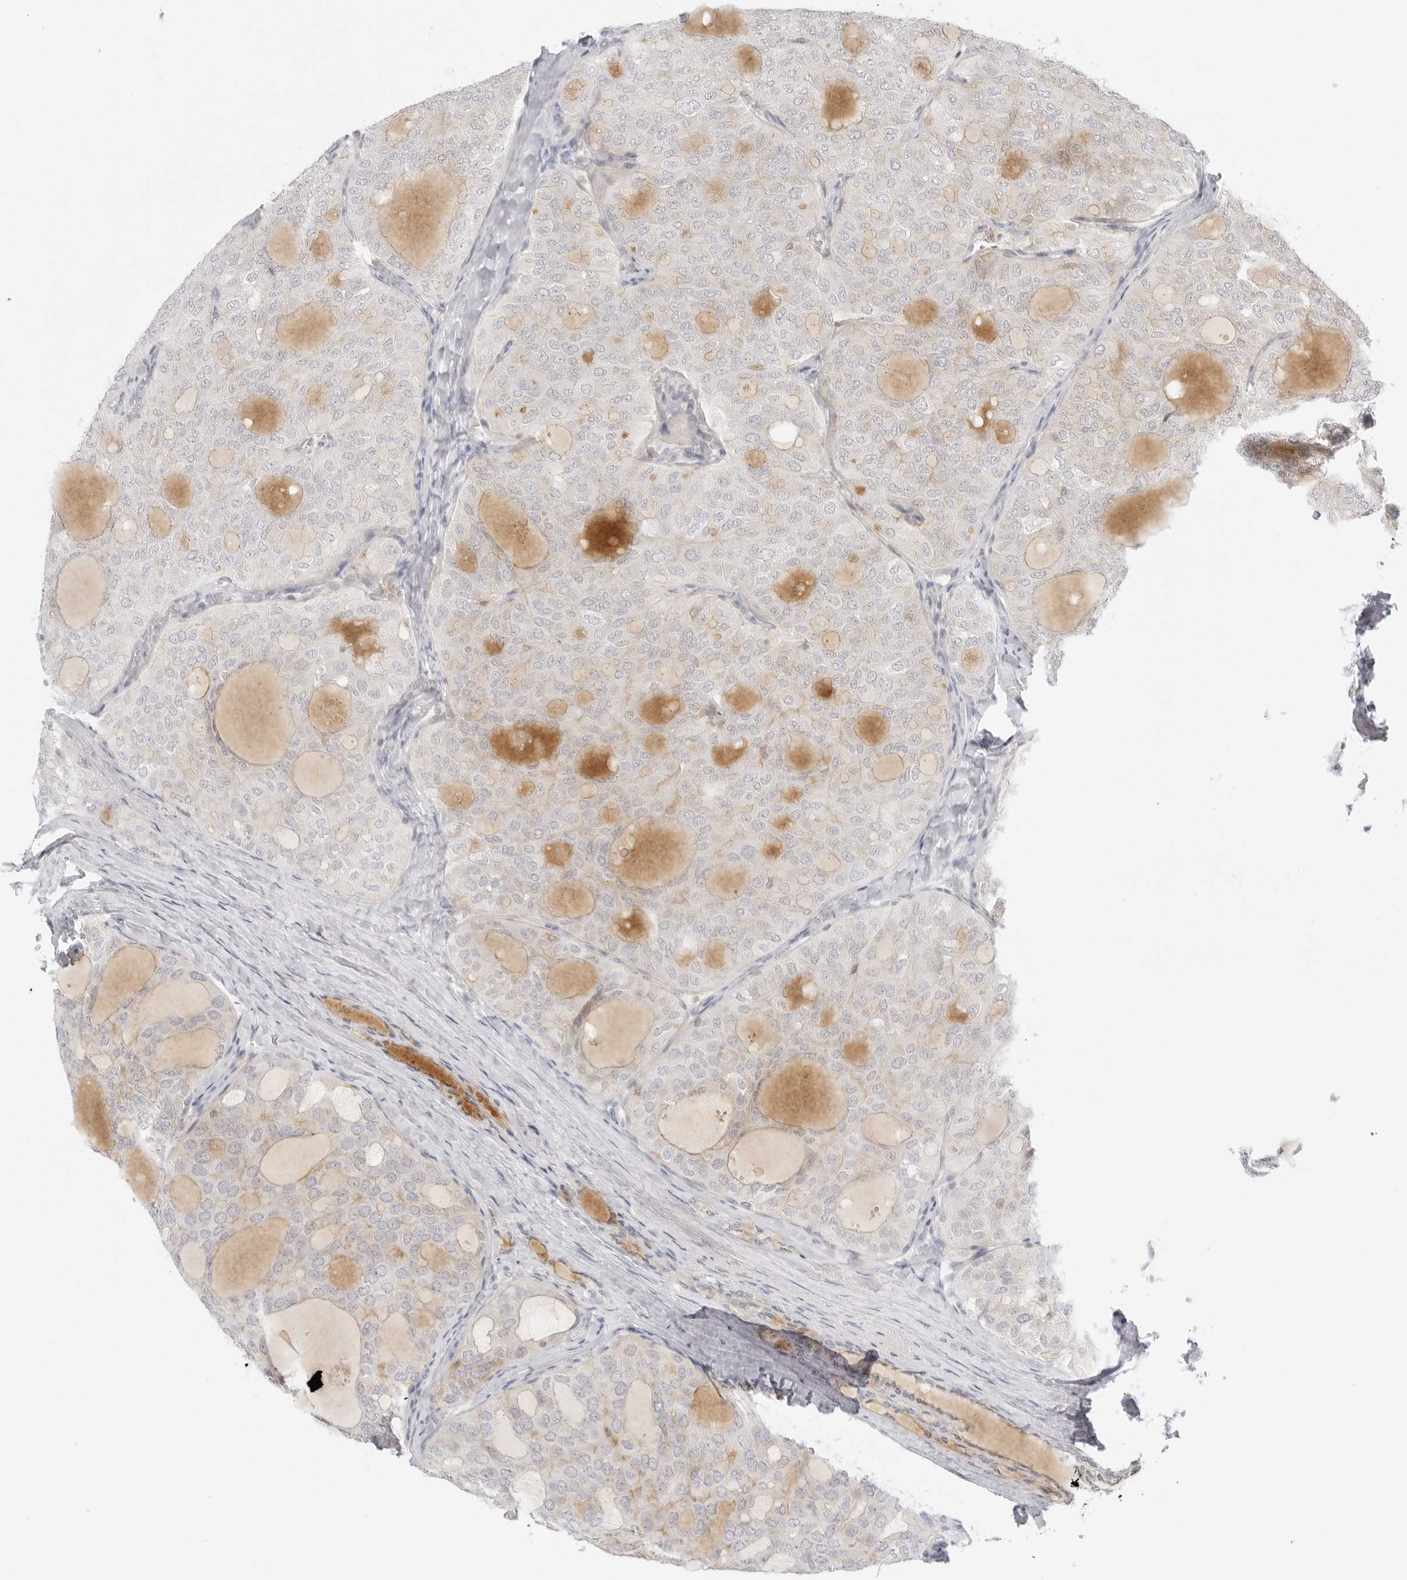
{"staining": {"intensity": "weak", "quantity": "<25%", "location": "cytoplasmic/membranous"}, "tissue": "thyroid cancer", "cell_type": "Tumor cells", "image_type": "cancer", "snomed": [{"axis": "morphology", "description": "Follicular adenoma carcinoma, NOS"}, {"axis": "topography", "description": "Thyroid gland"}], "caption": "The immunohistochemistry (IHC) histopathology image has no significant staining in tumor cells of thyroid follicular adenoma carcinoma tissue.", "gene": "TNFRSF14", "patient": {"sex": "male", "age": 75}}